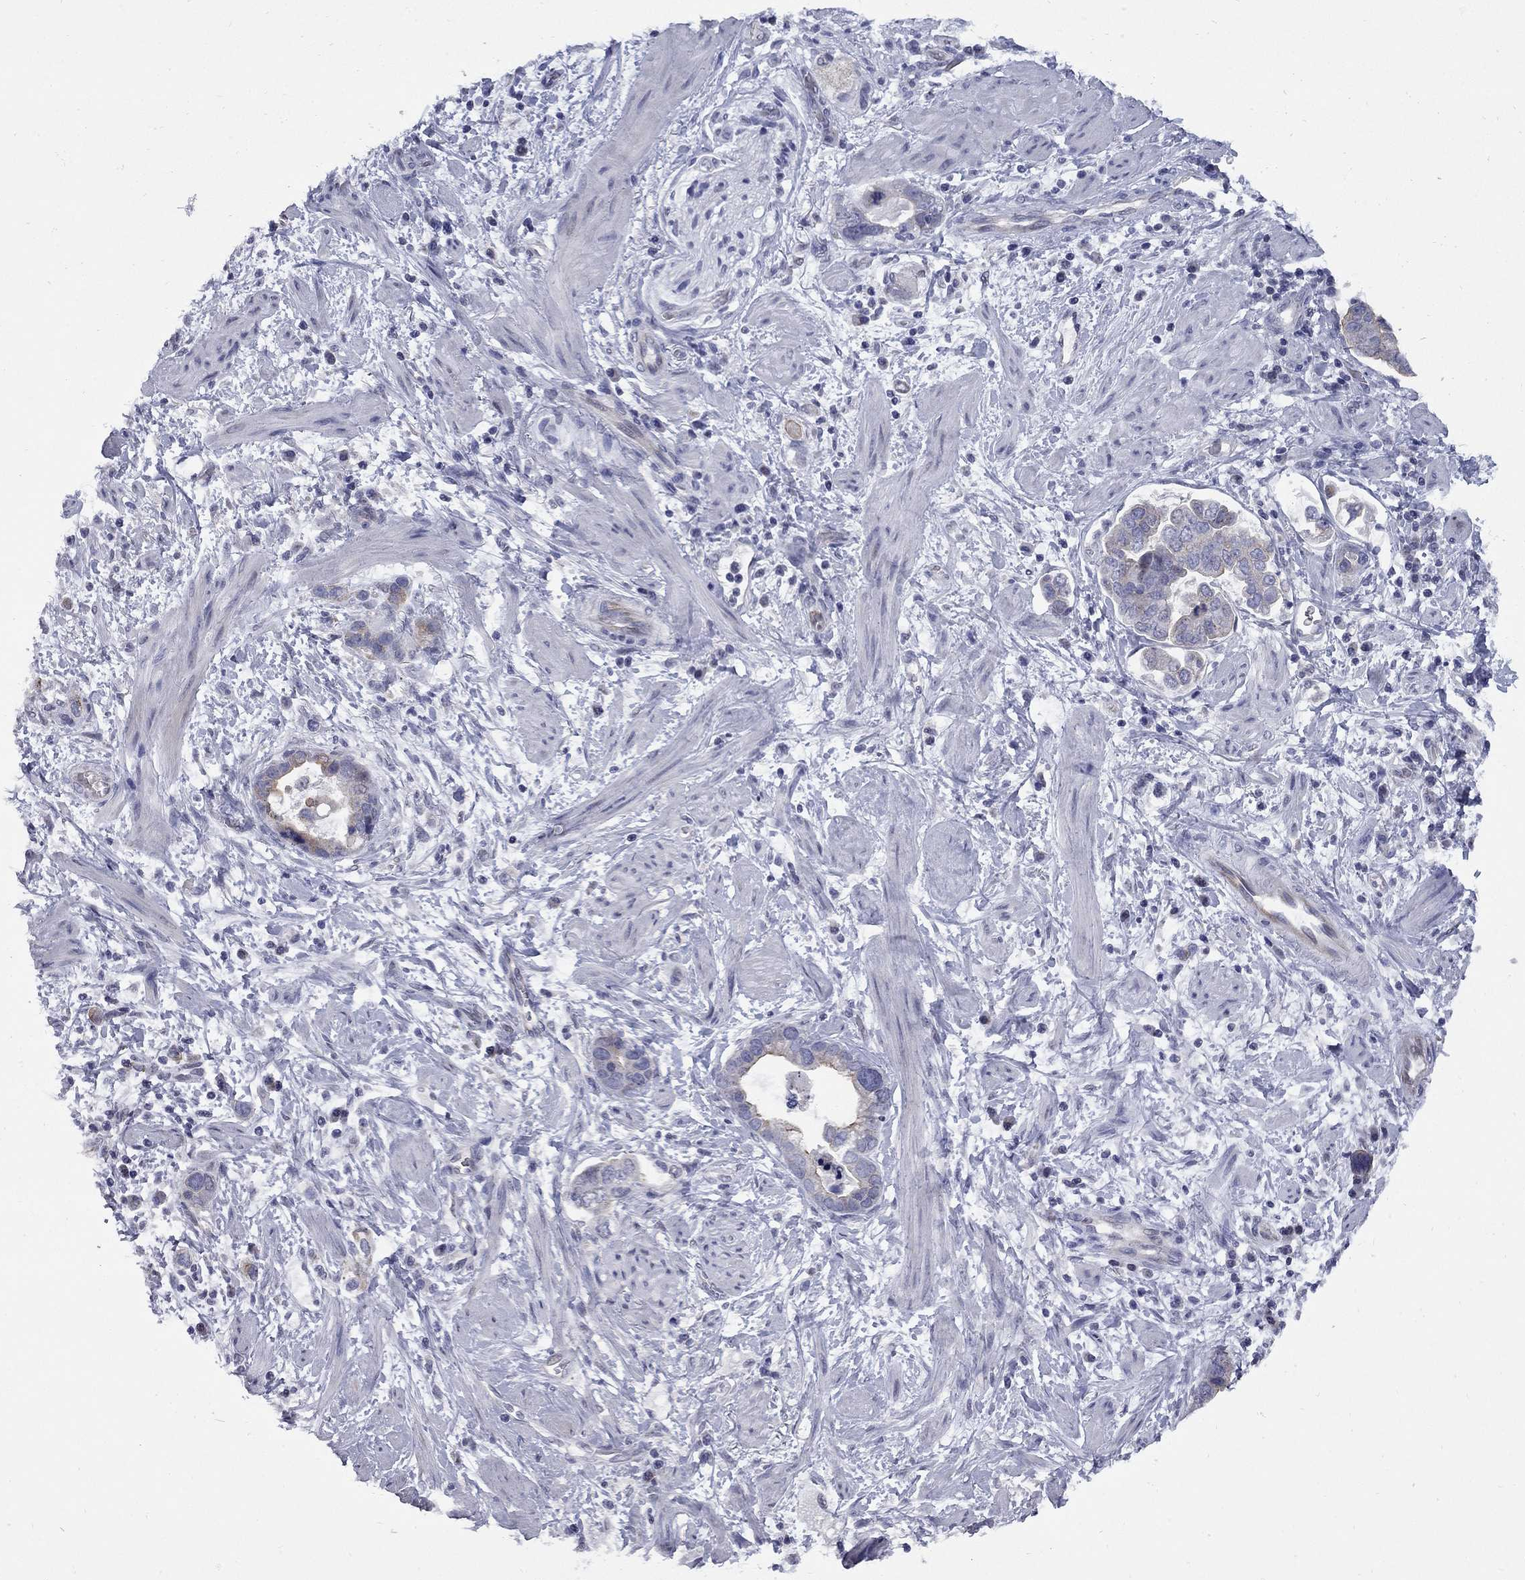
{"staining": {"intensity": "weak", "quantity": ">75%", "location": "cytoplasmic/membranous"}, "tissue": "stomach cancer", "cell_type": "Tumor cells", "image_type": "cancer", "snomed": [{"axis": "morphology", "description": "Adenocarcinoma, NOS"}, {"axis": "topography", "description": "Stomach, lower"}], "caption": "Human stomach cancer (adenocarcinoma) stained with a brown dye shows weak cytoplasmic/membranous positive expression in about >75% of tumor cells.", "gene": "HTR4", "patient": {"sex": "female", "age": 93}}